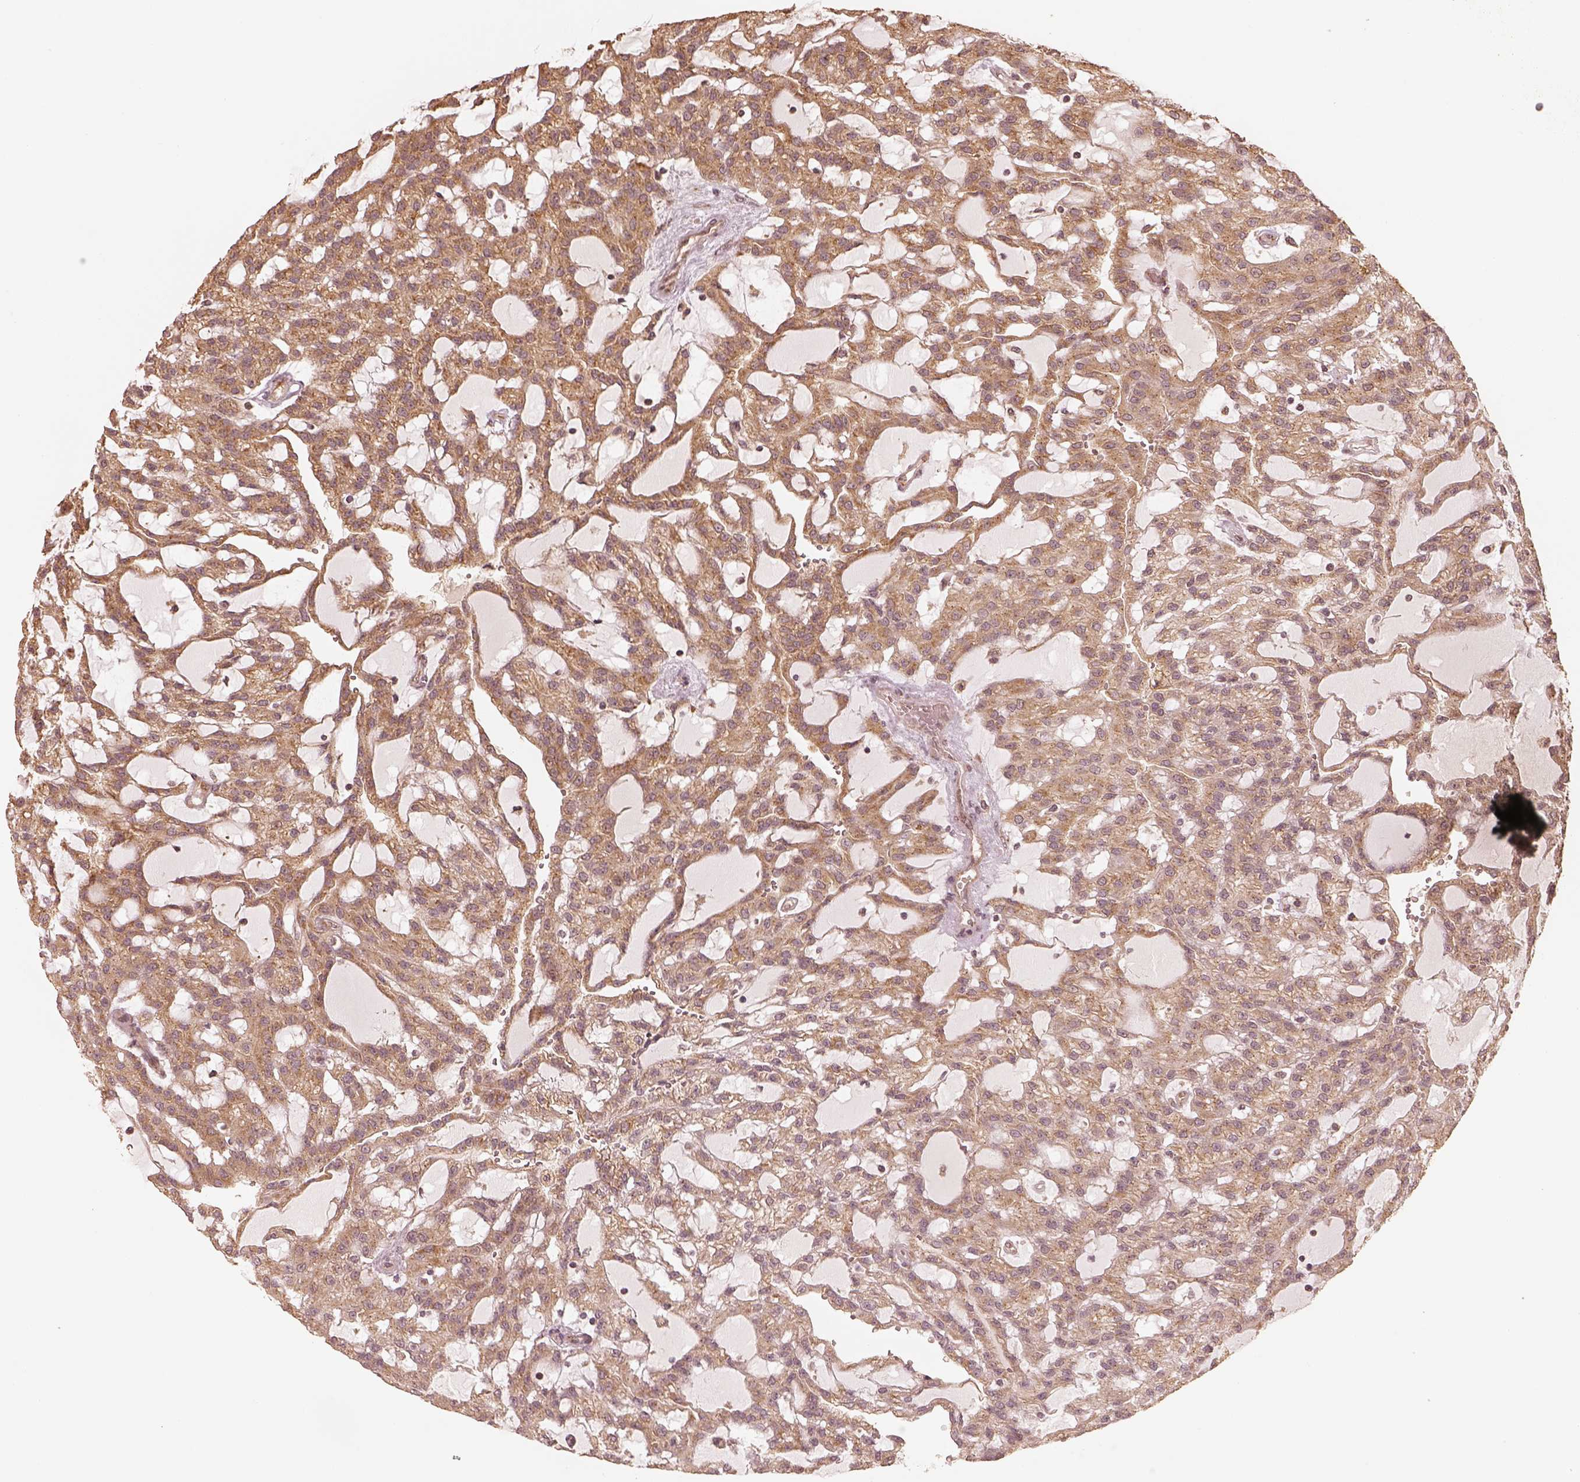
{"staining": {"intensity": "moderate", "quantity": ">75%", "location": "cytoplasmic/membranous"}, "tissue": "renal cancer", "cell_type": "Tumor cells", "image_type": "cancer", "snomed": [{"axis": "morphology", "description": "Adenocarcinoma, NOS"}, {"axis": "topography", "description": "Kidney"}], "caption": "Immunohistochemistry (IHC) histopathology image of neoplastic tissue: human adenocarcinoma (renal) stained using IHC exhibits medium levels of moderate protein expression localized specifically in the cytoplasmic/membranous of tumor cells, appearing as a cytoplasmic/membranous brown color.", "gene": "DNAJC25", "patient": {"sex": "male", "age": 63}}